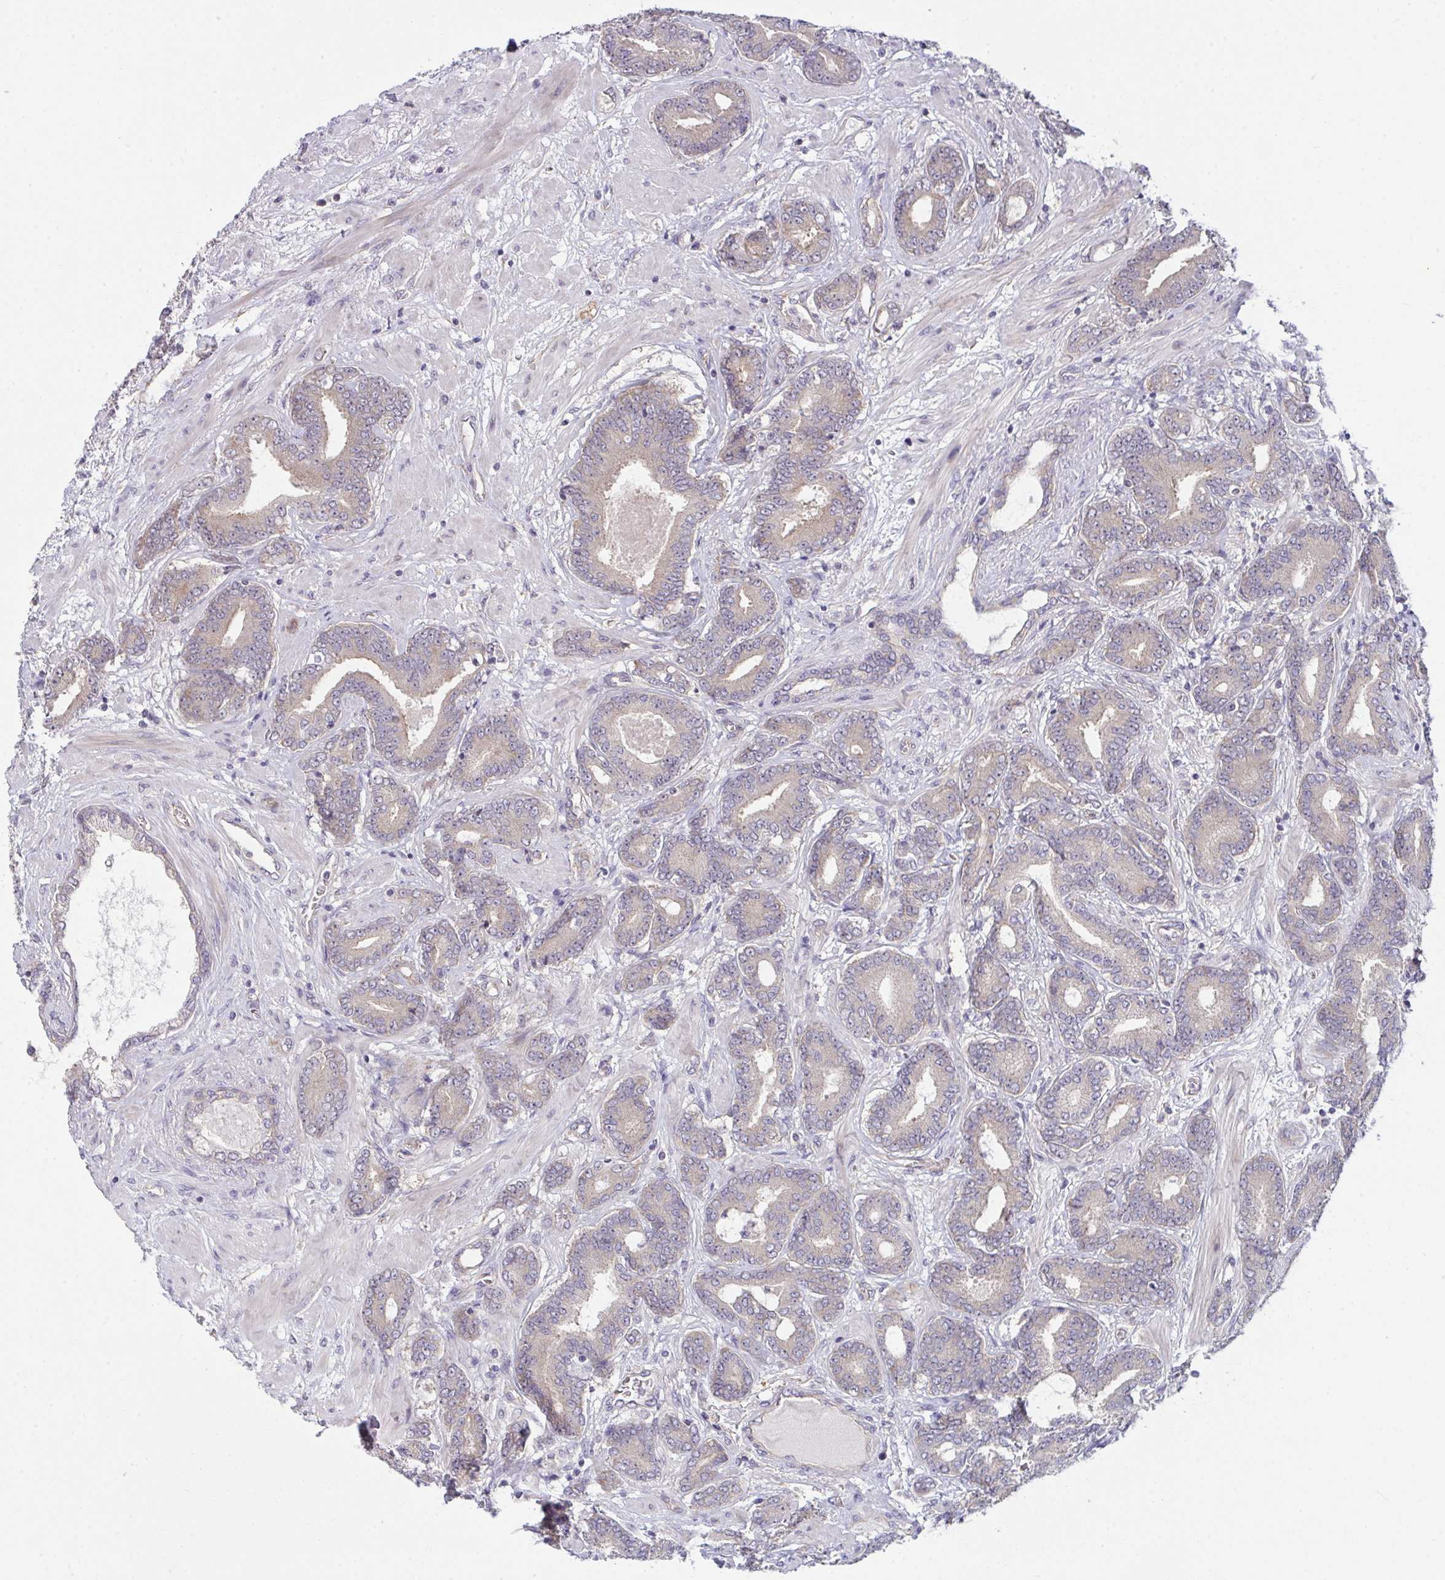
{"staining": {"intensity": "weak", "quantity": "<25%", "location": "cytoplasmic/membranous"}, "tissue": "prostate cancer", "cell_type": "Tumor cells", "image_type": "cancer", "snomed": [{"axis": "morphology", "description": "Adenocarcinoma, High grade"}, {"axis": "topography", "description": "Prostate"}], "caption": "An immunohistochemistry (IHC) photomicrograph of prostate cancer is shown. There is no staining in tumor cells of prostate cancer. The staining was performed using DAB to visualize the protein expression in brown, while the nuclei were stained in blue with hematoxylin (Magnification: 20x).", "gene": "CASP9", "patient": {"sex": "male", "age": 62}}